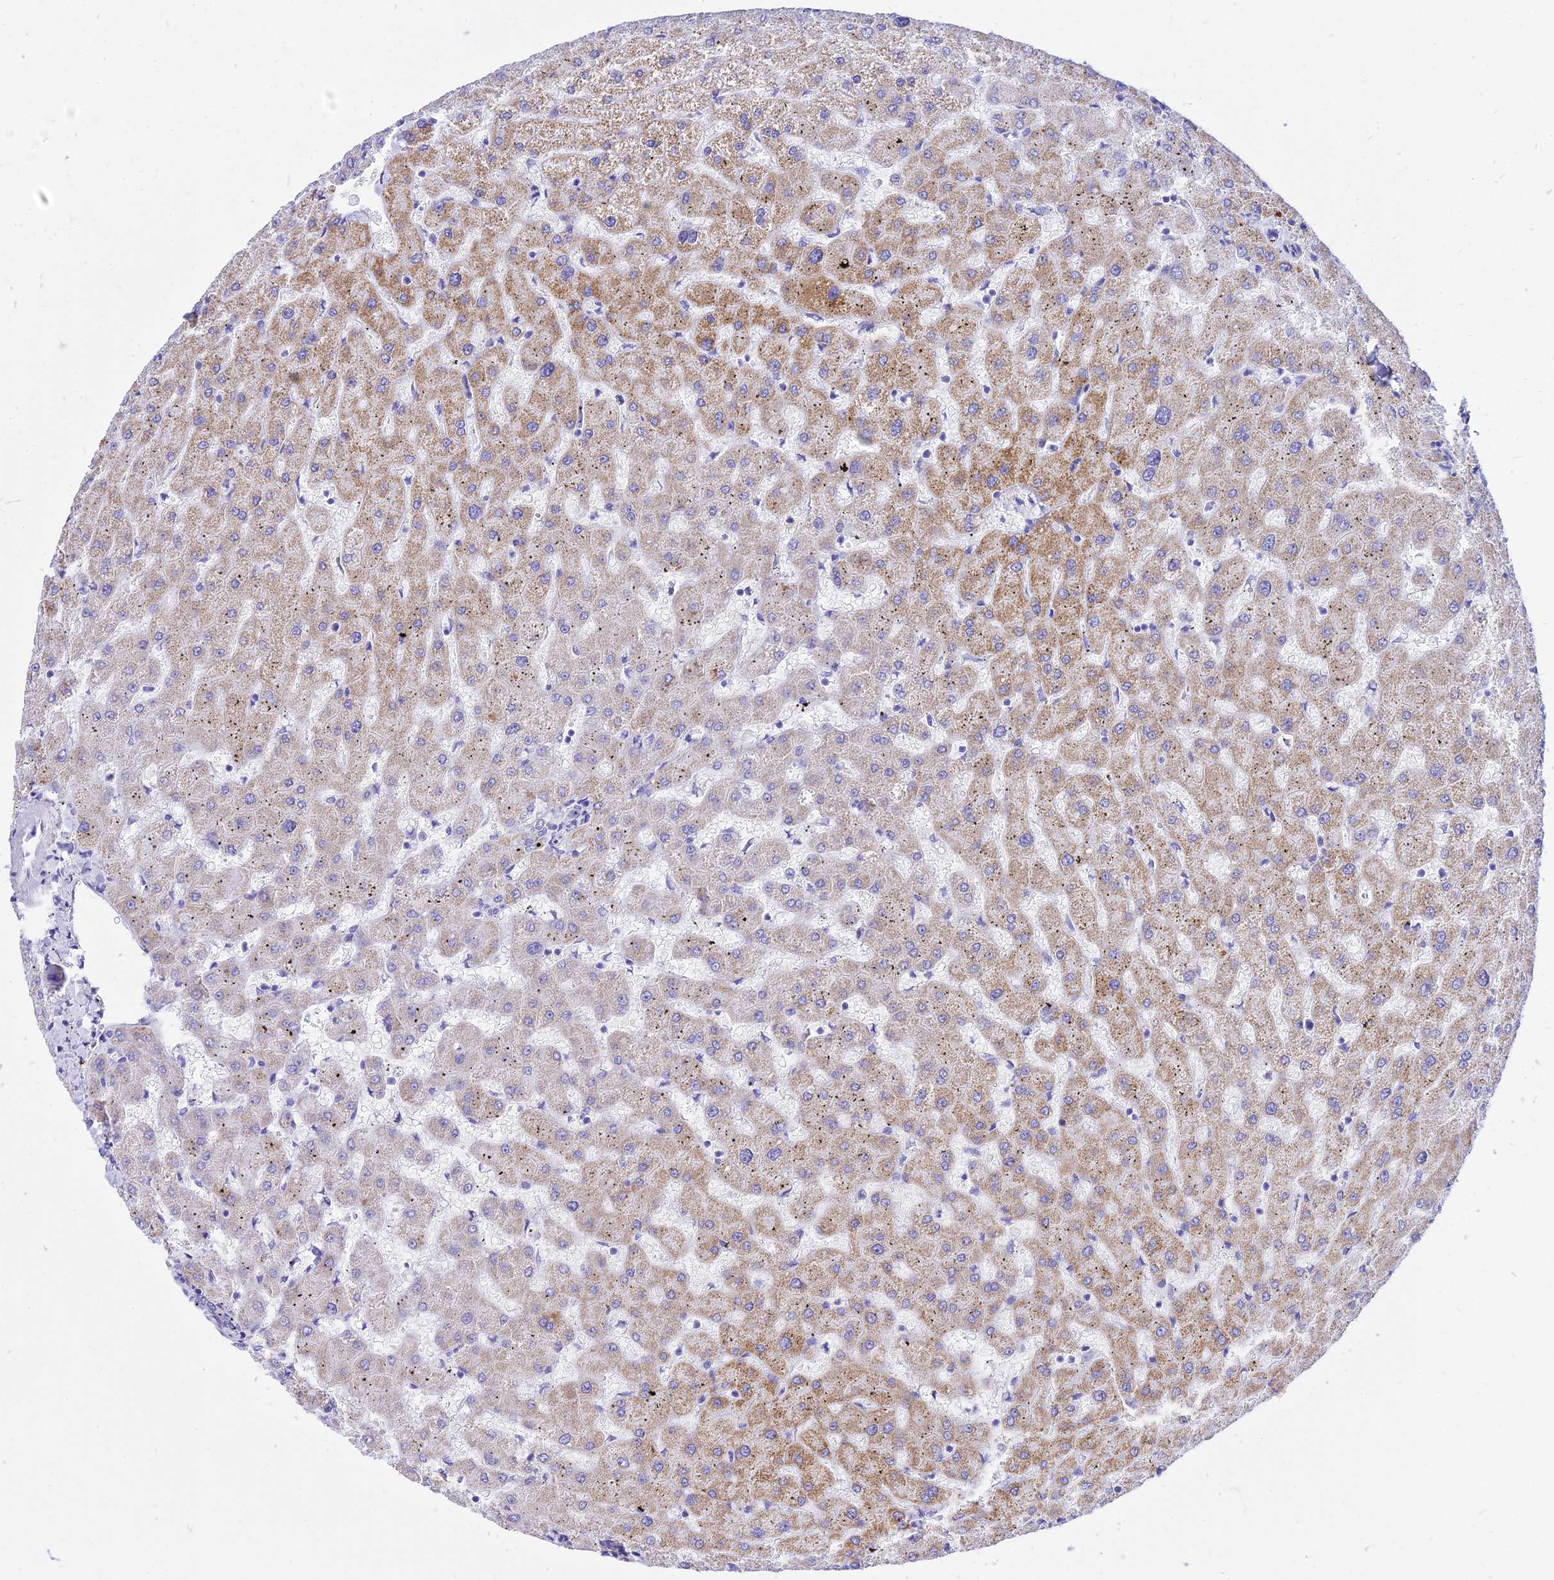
{"staining": {"intensity": "negative", "quantity": "none", "location": "none"}, "tissue": "liver", "cell_type": "Cholangiocytes", "image_type": "normal", "snomed": [{"axis": "morphology", "description": "Normal tissue, NOS"}, {"axis": "topography", "description": "Liver"}], "caption": "This is an IHC image of unremarkable human liver. There is no staining in cholangiocytes.", "gene": "PKN3", "patient": {"sex": "female", "age": 63}}